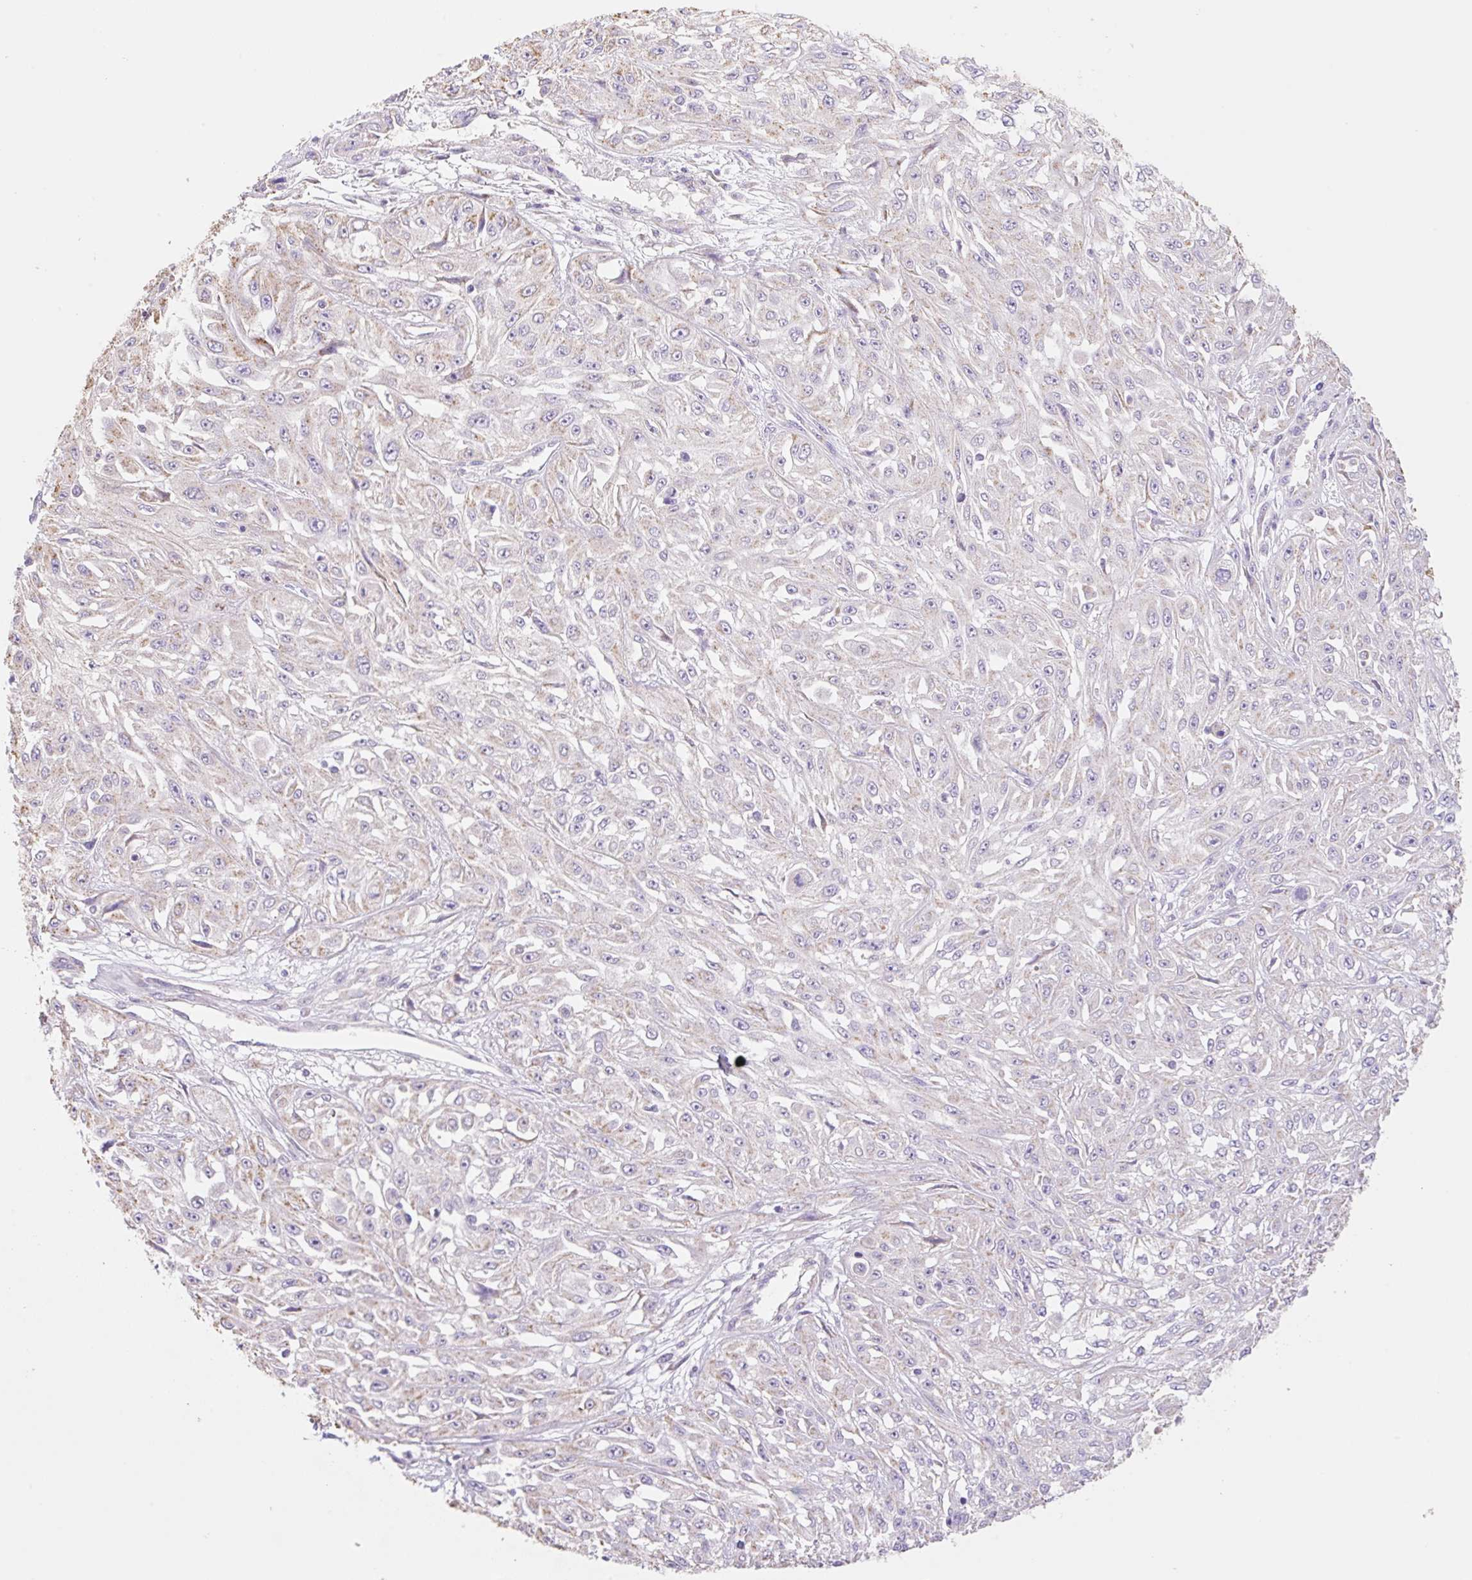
{"staining": {"intensity": "weak", "quantity": "<25%", "location": "cytoplasmic/membranous"}, "tissue": "skin cancer", "cell_type": "Tumor cells", "image_type": "cancer", "snomed": [{"axis": "morphology", "description": "Squamous cell carcinoma, NOS"}, {"axis": "morphology", "description": "Squamous cell carcinoma, metastatic, NOS"}, {"axis": "topography", "description": "Skin"}, {"axis": "topography", "description": "Lymph node"}], "caption": "DAB immunohistochemical staining of skin squamous cell carcinoma shows no significant staining in tumor cells.", "gene": "COPZ2", "patient": {"sex": "male", "age": 75}}